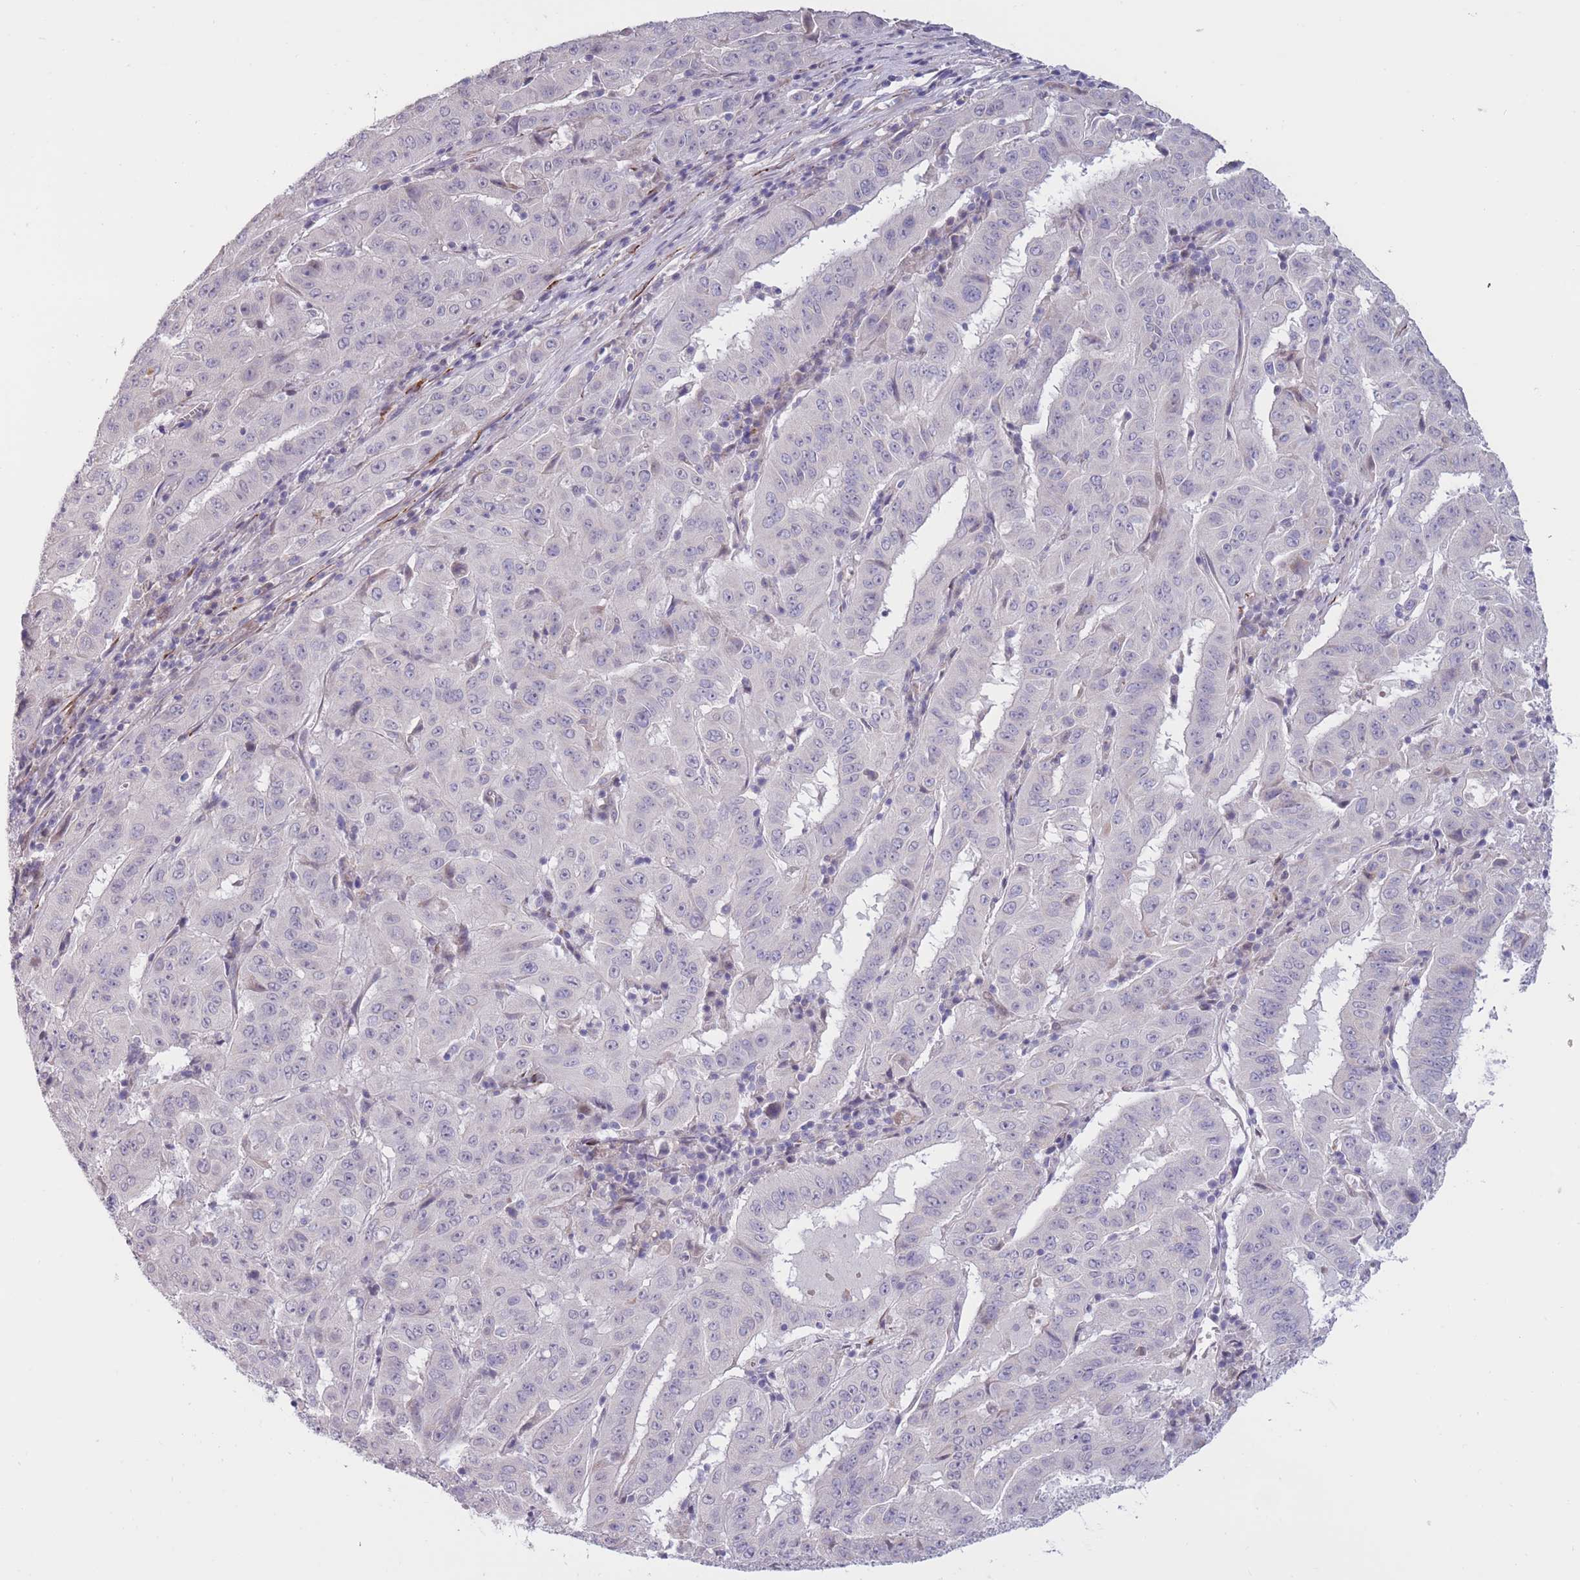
{"staining": {"intensity": "negative", "quantity": "none", "location": "none"}, "tissue": "pancreatic cancer", "cell_type": "Tumor cells", "image_type": "cancer", "snomed": [{"axis": "morphology", "description": "Adenocarcinoma, NOS"}, {"axis": "topography", "description": "Pancreas"}], "caption": "This is a histopathology image of immunohistochemistry staining of pancreatic cancer, which shows no staining in tumor cells.", "gene": "CCNQ", "patient": {"sex": "male", "age": 63}}